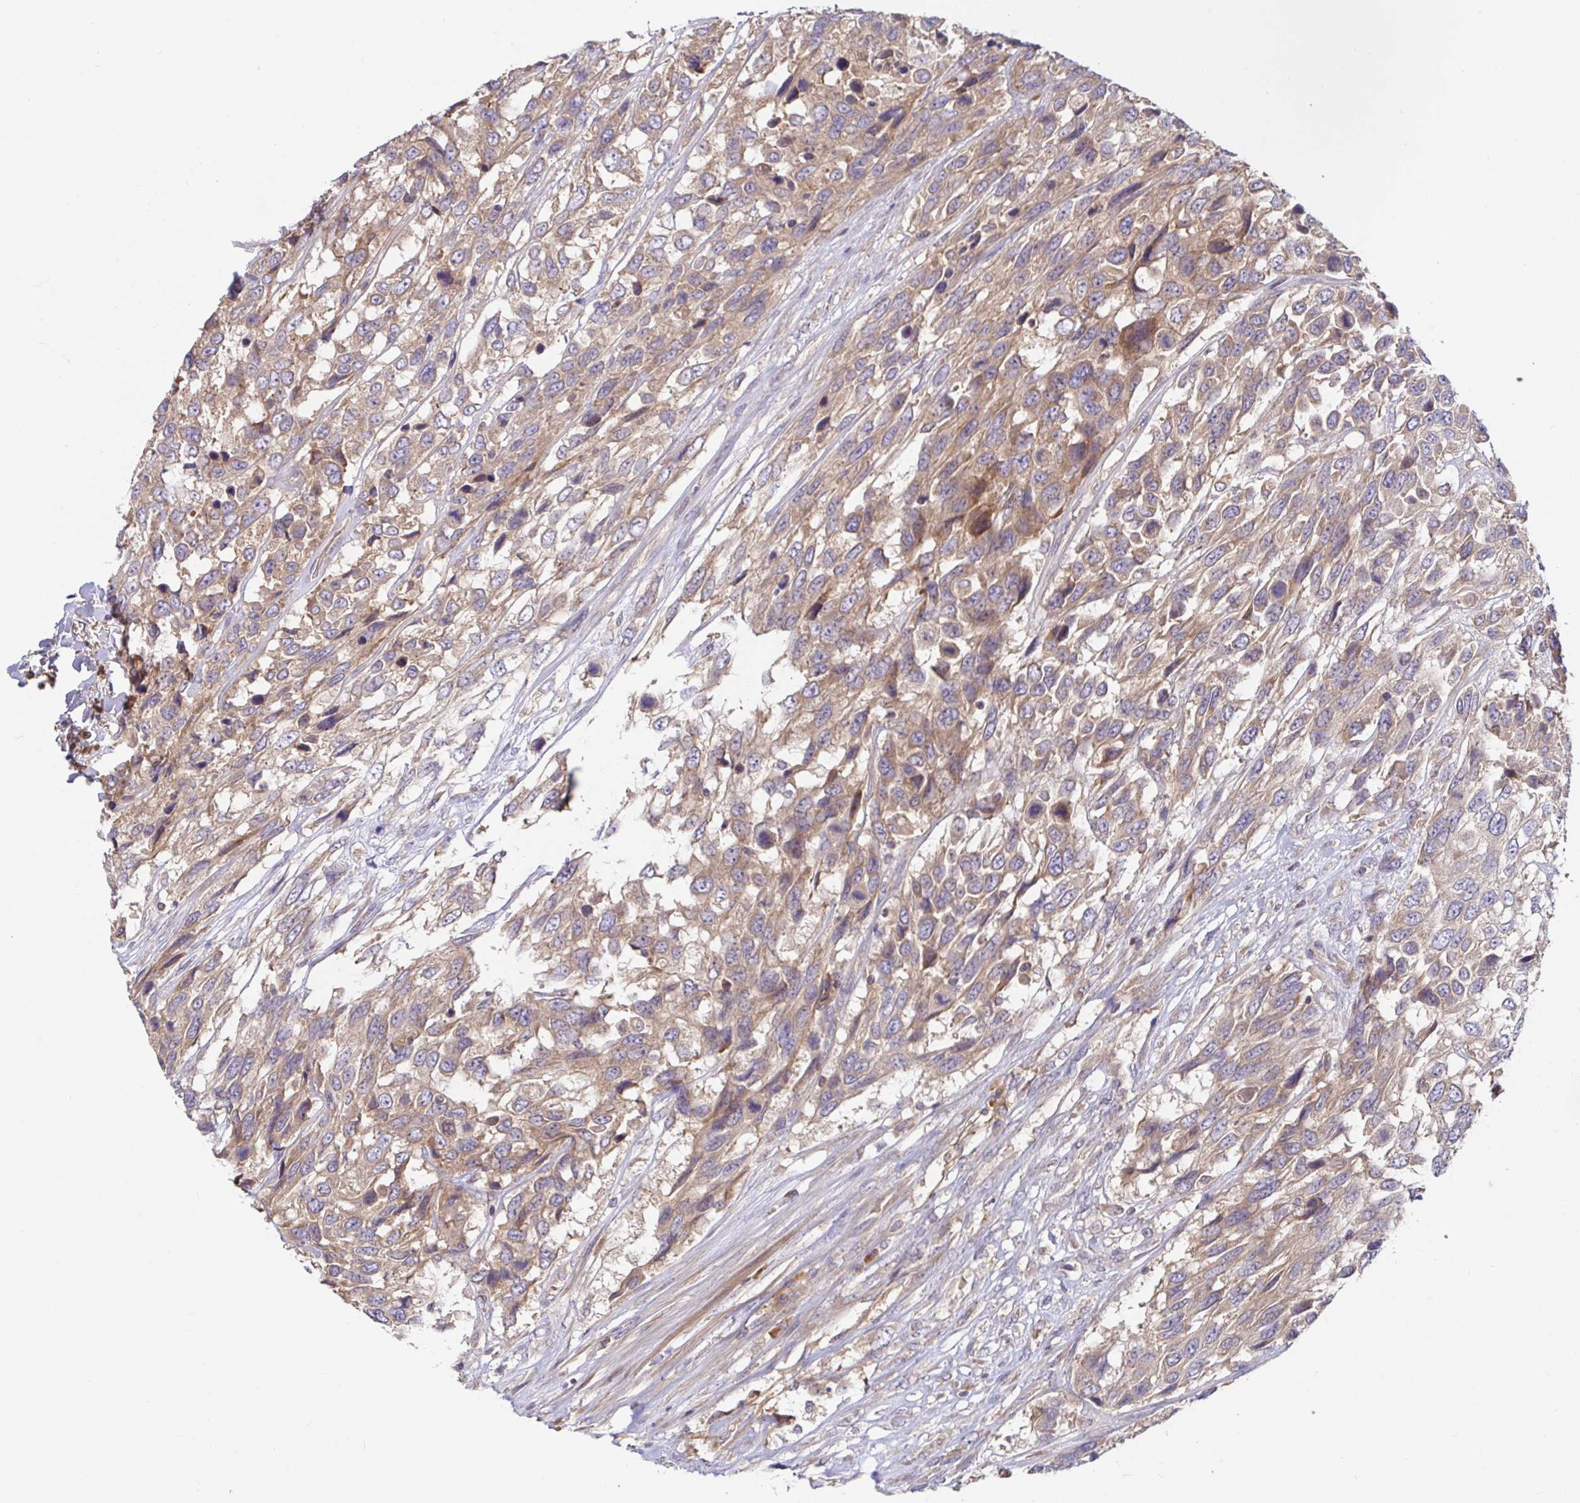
{"staining": {"intensity": "moderate", "quantity": ">75%", "location": "cytoplasmic/membranous"}, "tissue": "urothelial cancer", "cell_type": "Tumor cells", "image_type": "cancer", "snomed": [{"axis": "morphology", "description": "Urothelial carcinoma, High grade"}, {"axis": "topography", "description": "Urinary bladder"}], "caption": "Tumor cells demonstrate medium levels of moderate cytoplasmic/membranous staining in about >75% of cells in human urothelial cancer.", "gene": "LARP1", "patient": {"sex": "female", "age": 70}}